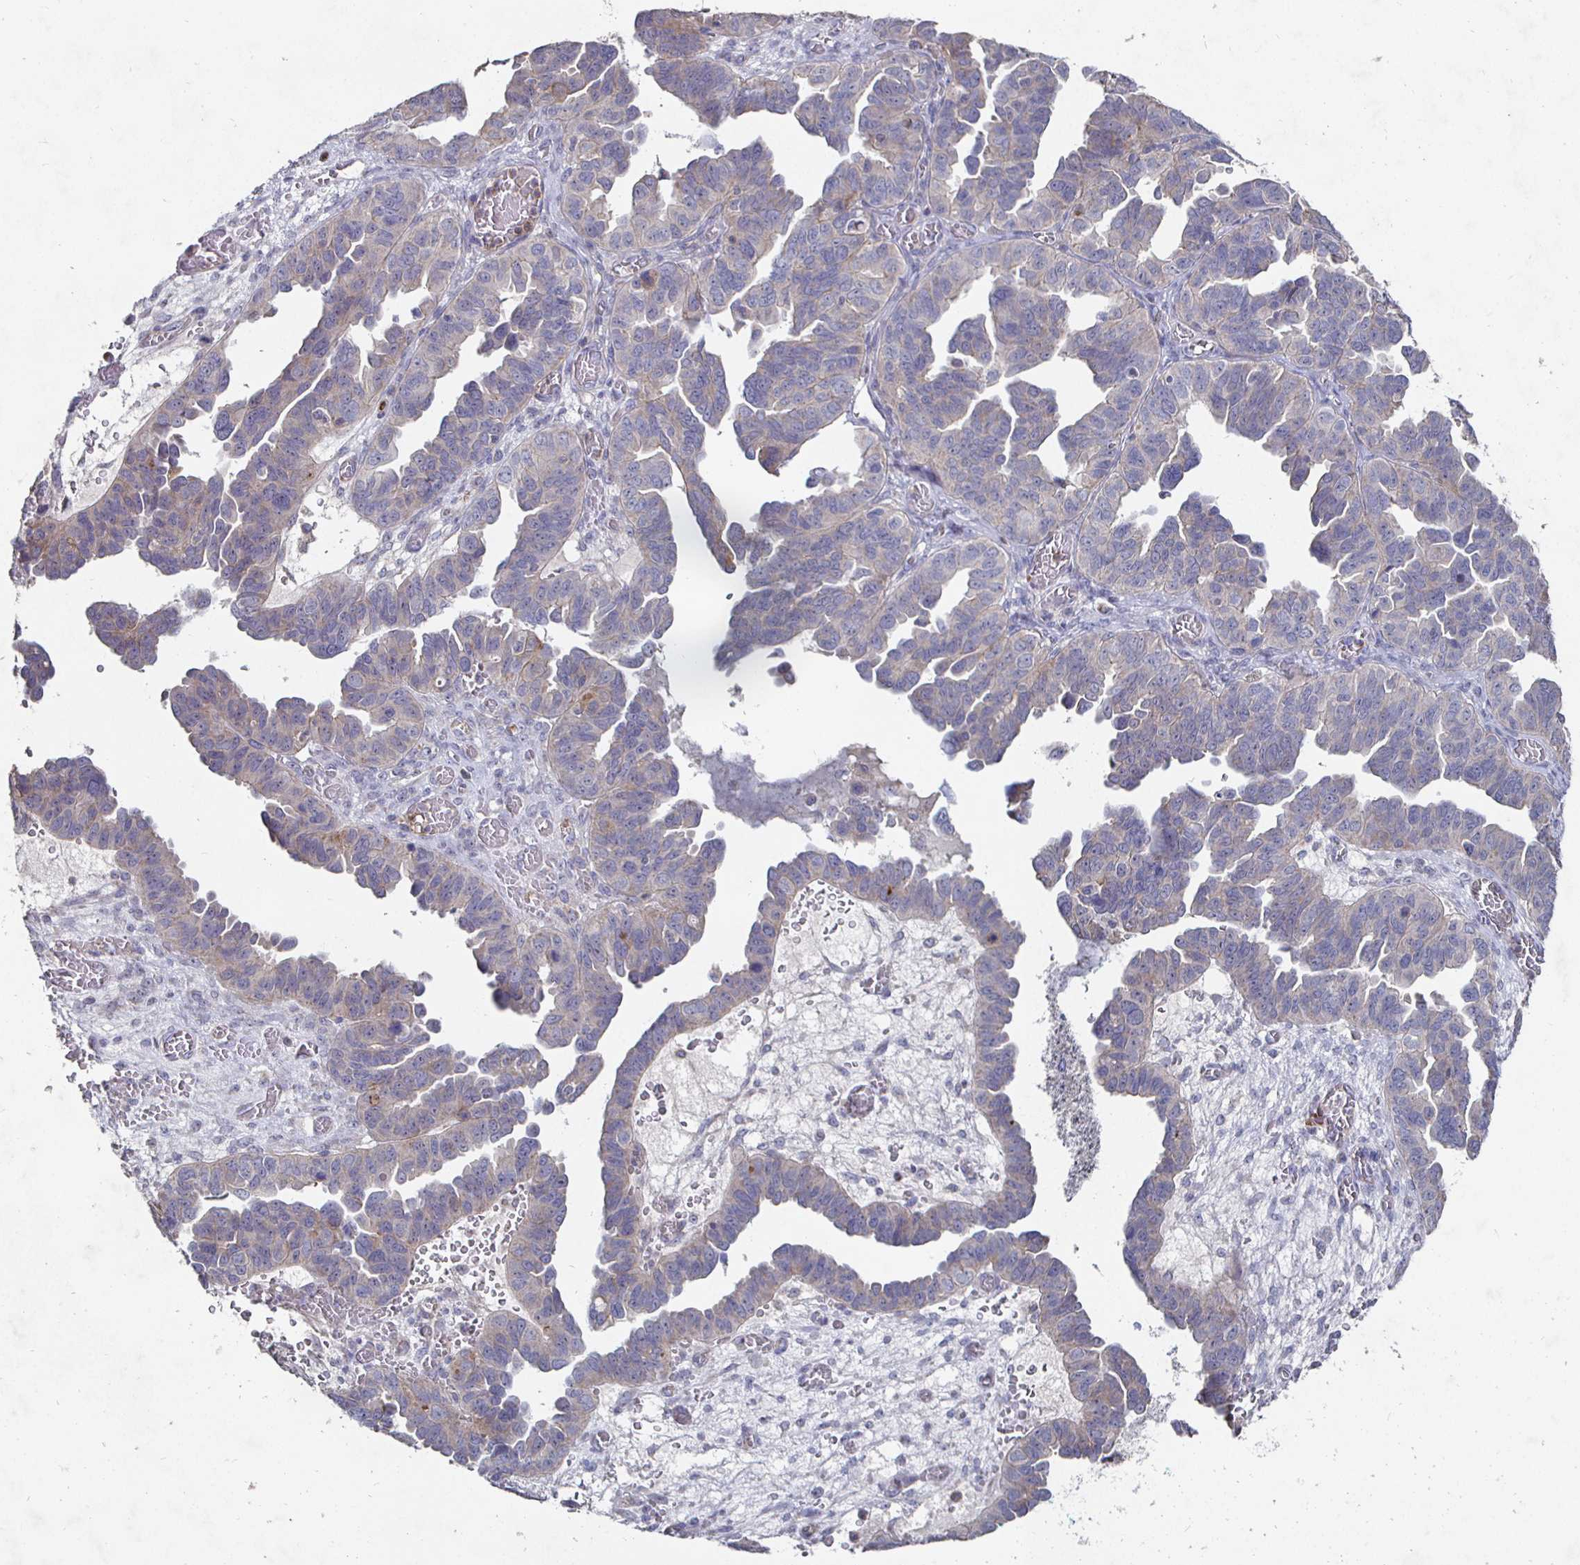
{"staining": {"intensity": "weak", "quantity": "25%-75%", "location": "cytoplasmic/membranous"}, "tissue": "ovarian cancer", "cell_type": "Tumor cells", "image_type": "cancer", "snomed": [{"axis": "morphology", "description": "Cystadenocarcinoma, serous, NOS"}, {"axis": "topography", "description": "Ovary"}], "caption": "A brown stain highlights weak cytoplasmic/membranous positivity of a protein in human ovarian cancer tumor cells. The staining was performed using DAB, with brown indicating positive protein expression. Nuclei are stained blue with hematoxylin.", "gene": "NRSN1", "patient": {"sex": "female", "age": 64}}